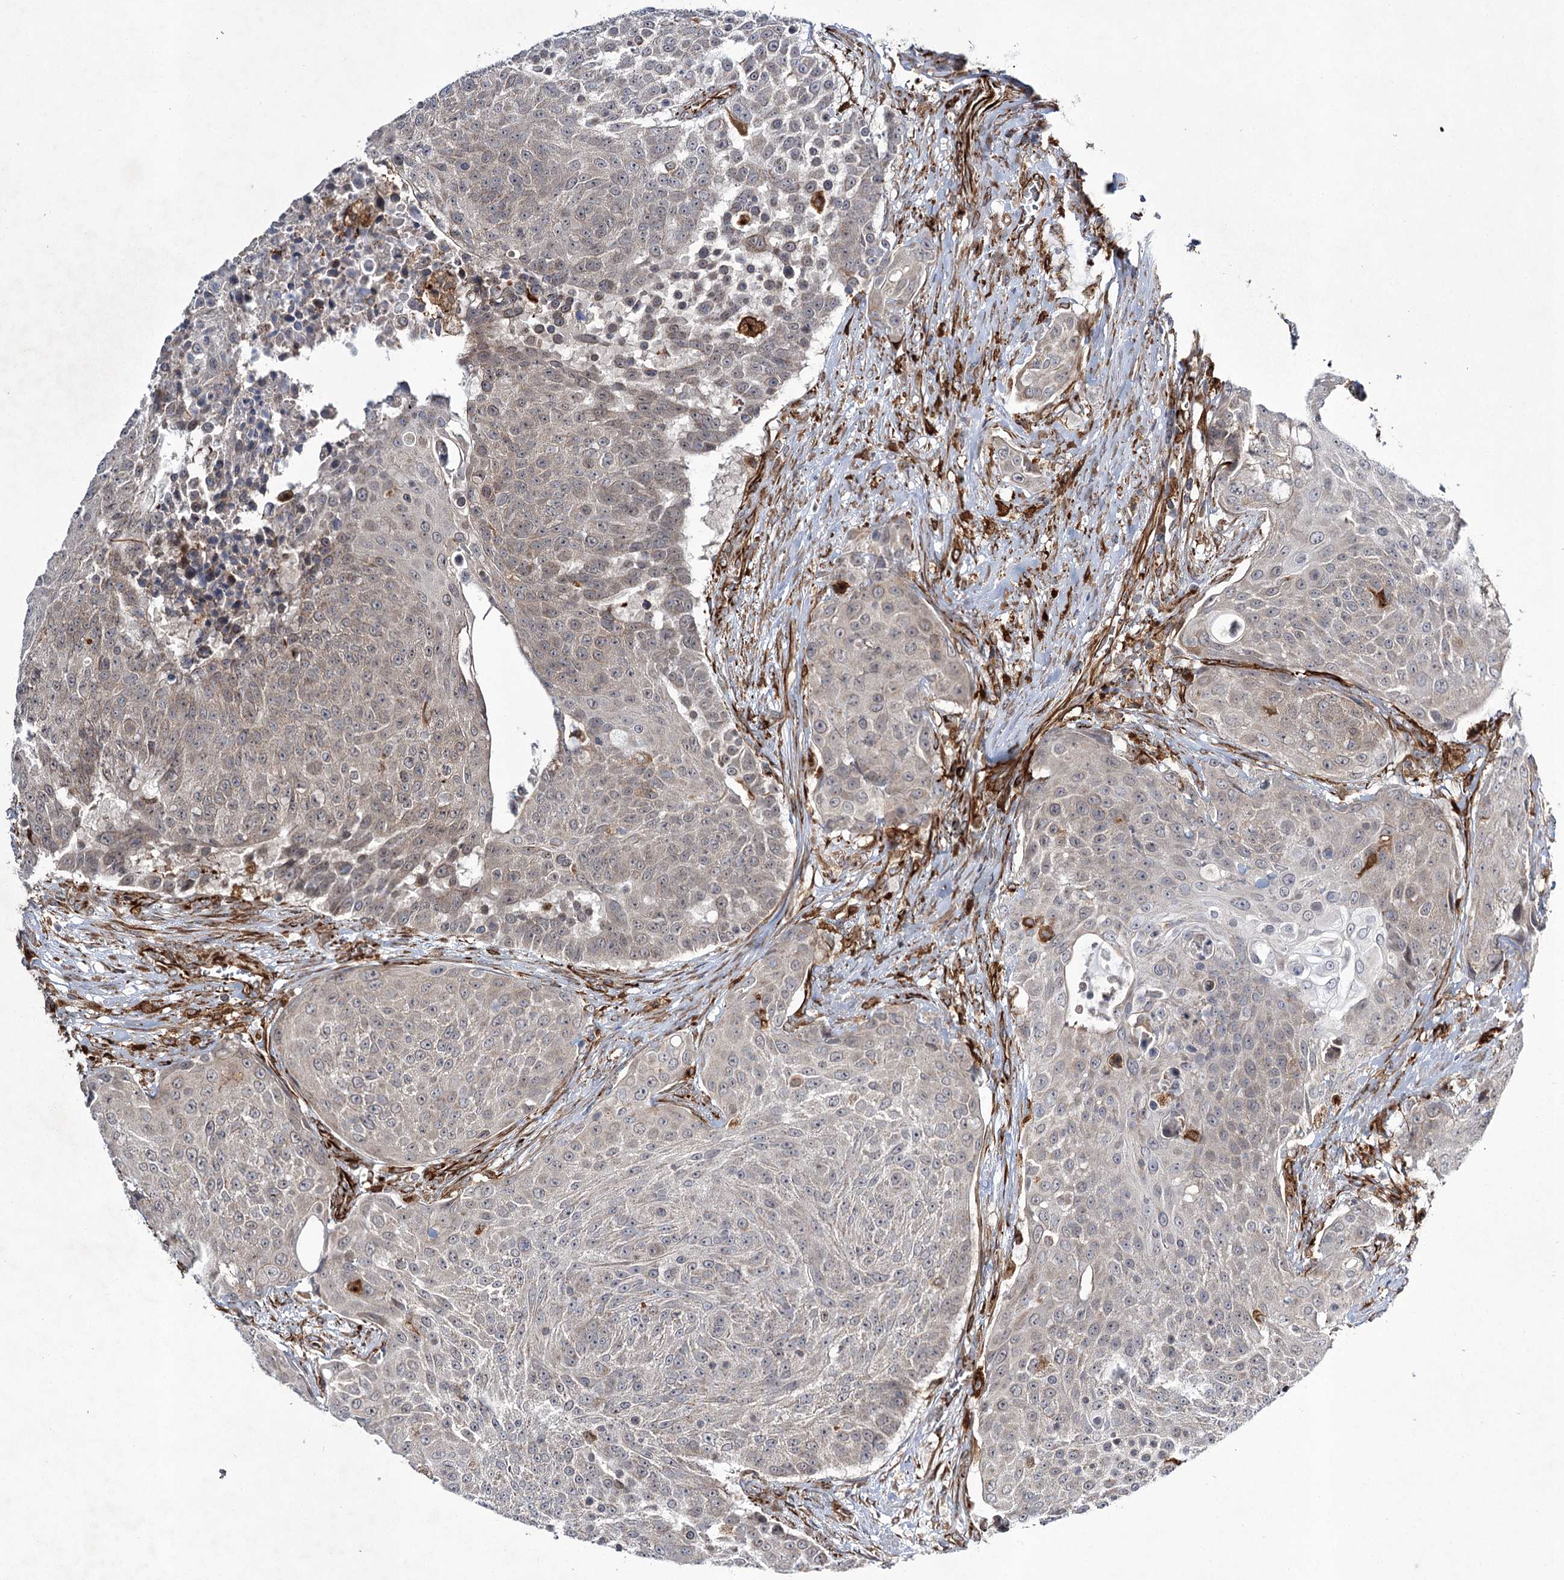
{"staining": {"intensity": "negative", "quantity": "none", "location": "none"}, "tissue": "urothelial cancer", "cell_type": "Tumor cells", "image_type": "cancer", "snomed": [{"axis": "morphology", "description": "Urothelial carcinoma, High grade"}, {"axis": "topography", "description": "Urinary bladder"}], "caption": "Micrograph shows no significant protein staining in tumor cells of urothelial cancer. (DAB IHC with hematoxylin counter stain).", "gene": "DPEP2", "patient": {"sex": "female", "age": 63}}